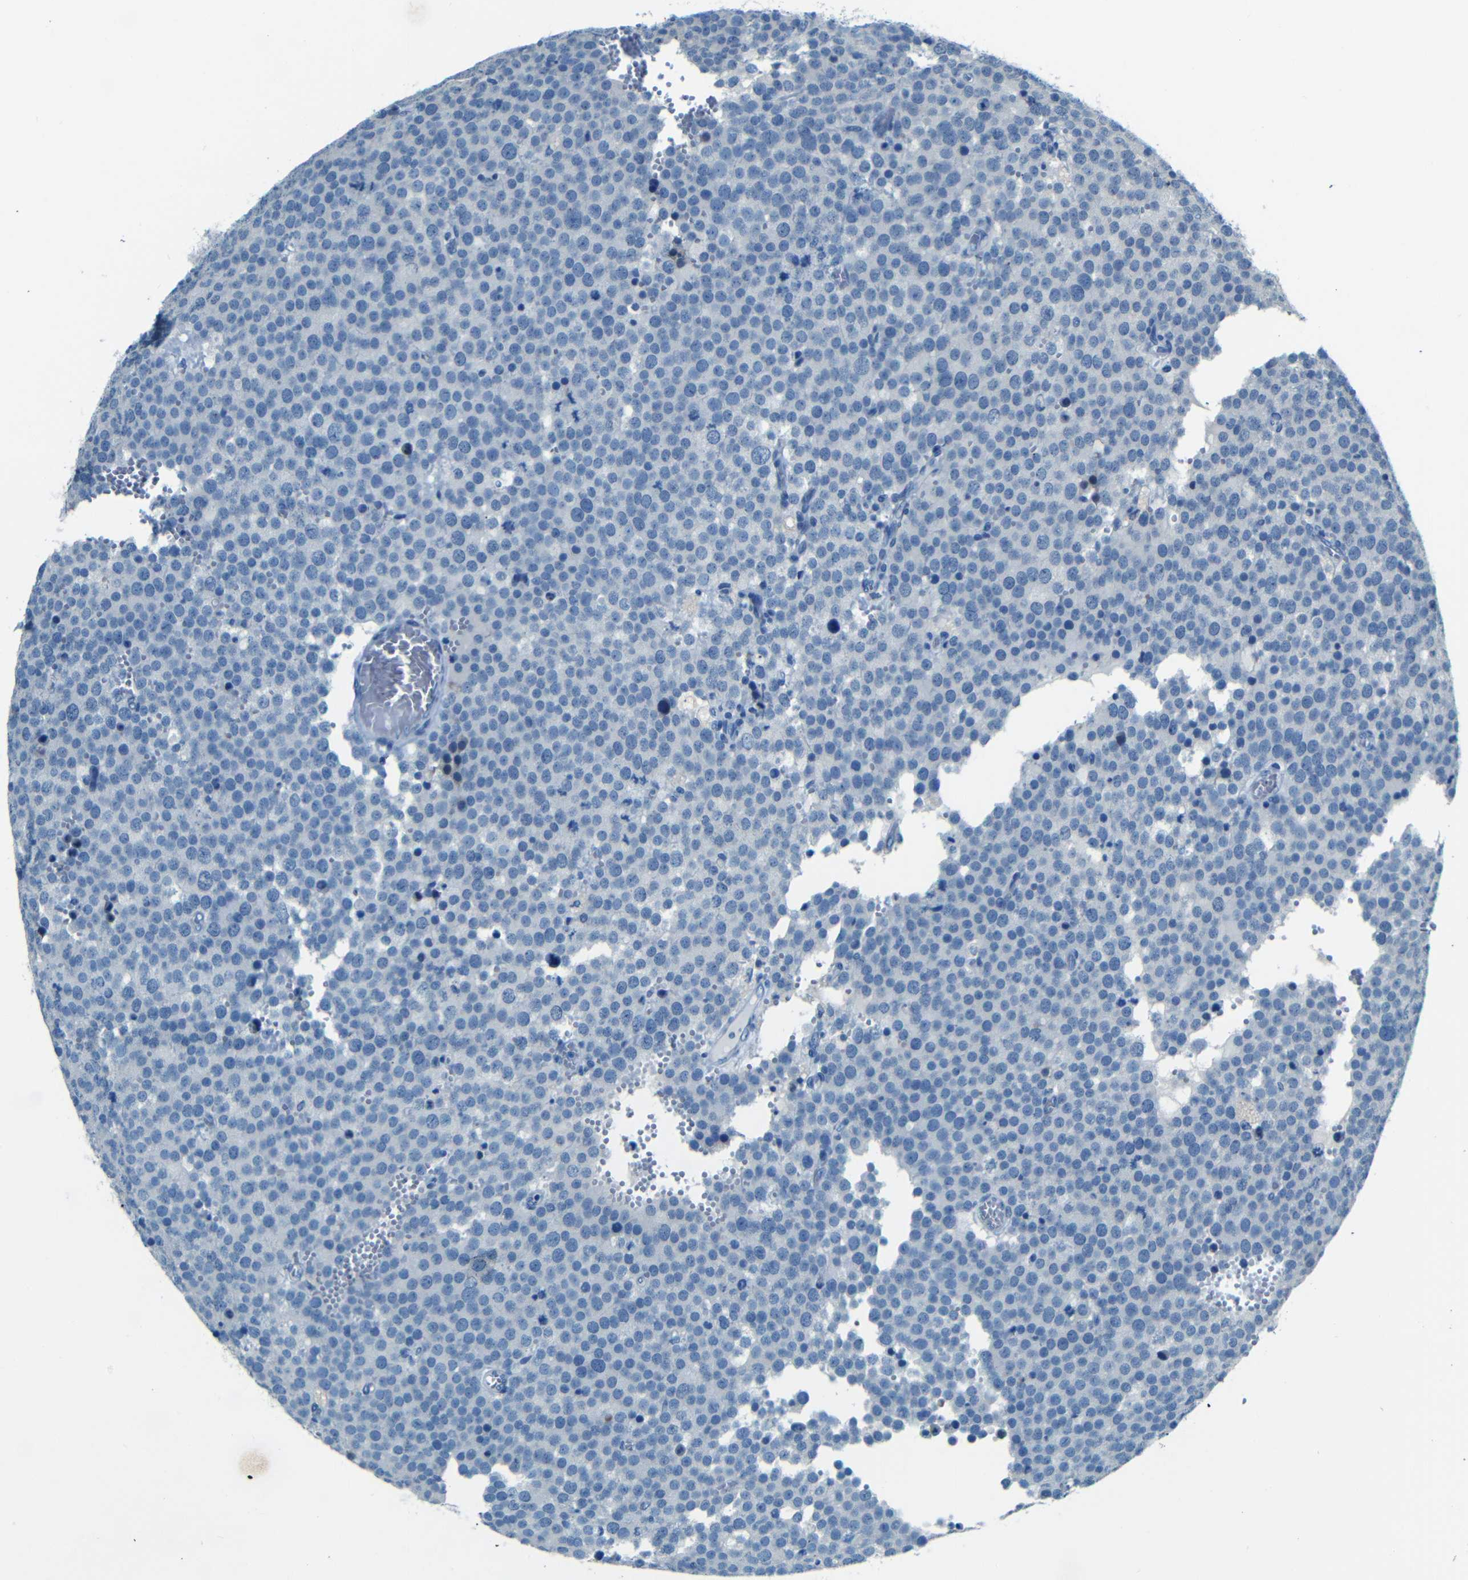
{"staining": {"intensity": "negative", "quantity": "none", "location": "none"}, "tissue": "testis cancer", "cell_type": "Tumor cells", "image_type": "cancer", "snomed": [{"axis": "morphology", "description": "Normal tissue, NOS"}, {"axis": "morphology", "description": "Seminoma, NOS"}, {"axis": "topography", "description": "Testis"}], "caption": "A micrograph of testis cancer (seminoma) stained for a protein exhibits no brown staining in tumor cells.", "gene": "ZMAT1", "patient": {"sex": "male", "age": 71}}